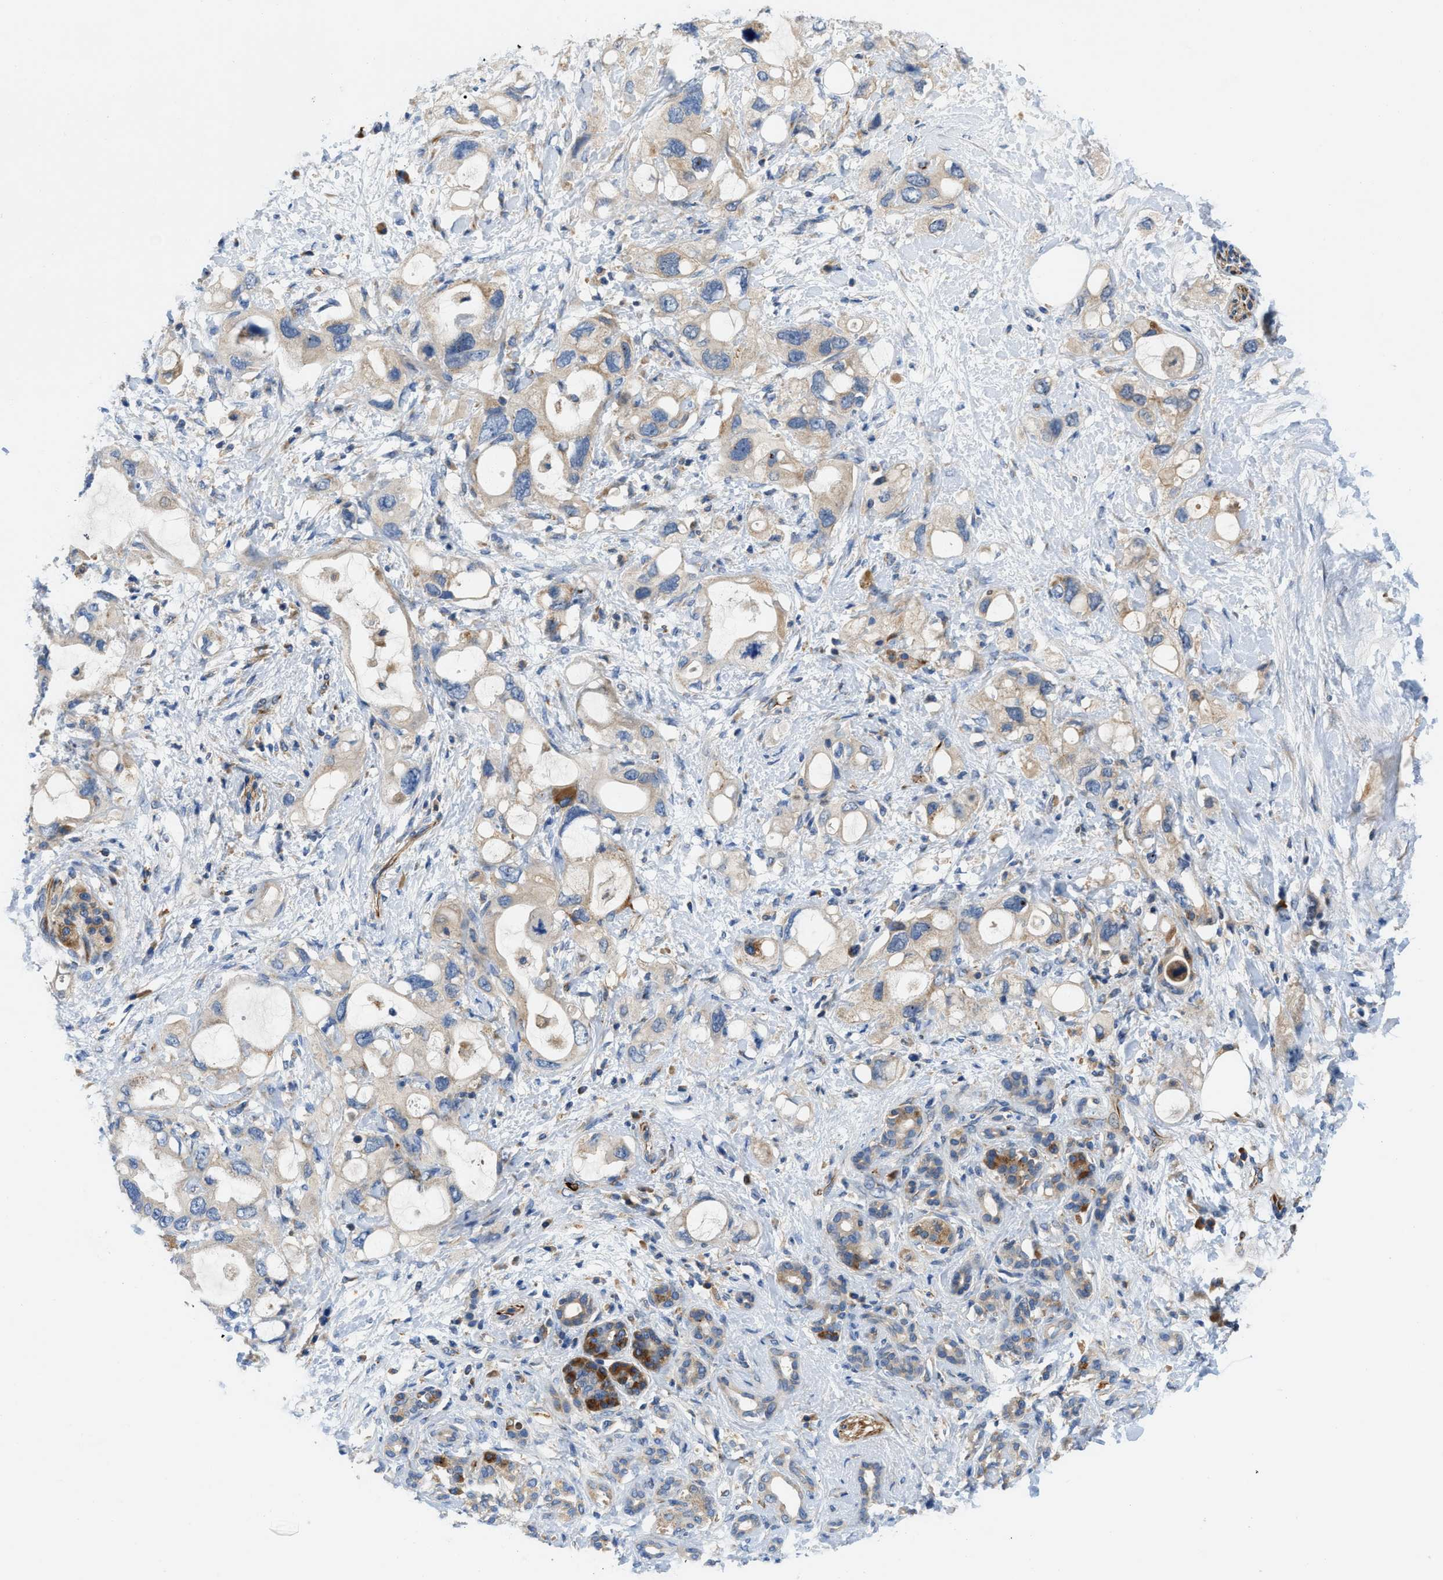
{"staining": {"intensity": "weak", "quantity": "25%-75%", "location": "cytoplasmic/membranous"}, "tissue": "pancreatic cancer", "cell_type": "Tumor cells", "image_type": "cancer", "snomed": [{"axis": "morphology", "description": "Adenocarcinoma, NOS"}, {"axis": "topography", "description": "Pancreas"}], "caption": "Protein staining shows weak cytoplasmic/membranous staining in approximately 25%-75% of tumor cells in pancreatic cancer (adenocarcinoma). The staining is performed using DAB (3,3'-diaminobenzidine) brown chromogen to label protein expression. The nuclei are counter-stained blue using hematoxylin.", "gene": "ZNF831", "patient": {"sex": "female", "age": 56}}